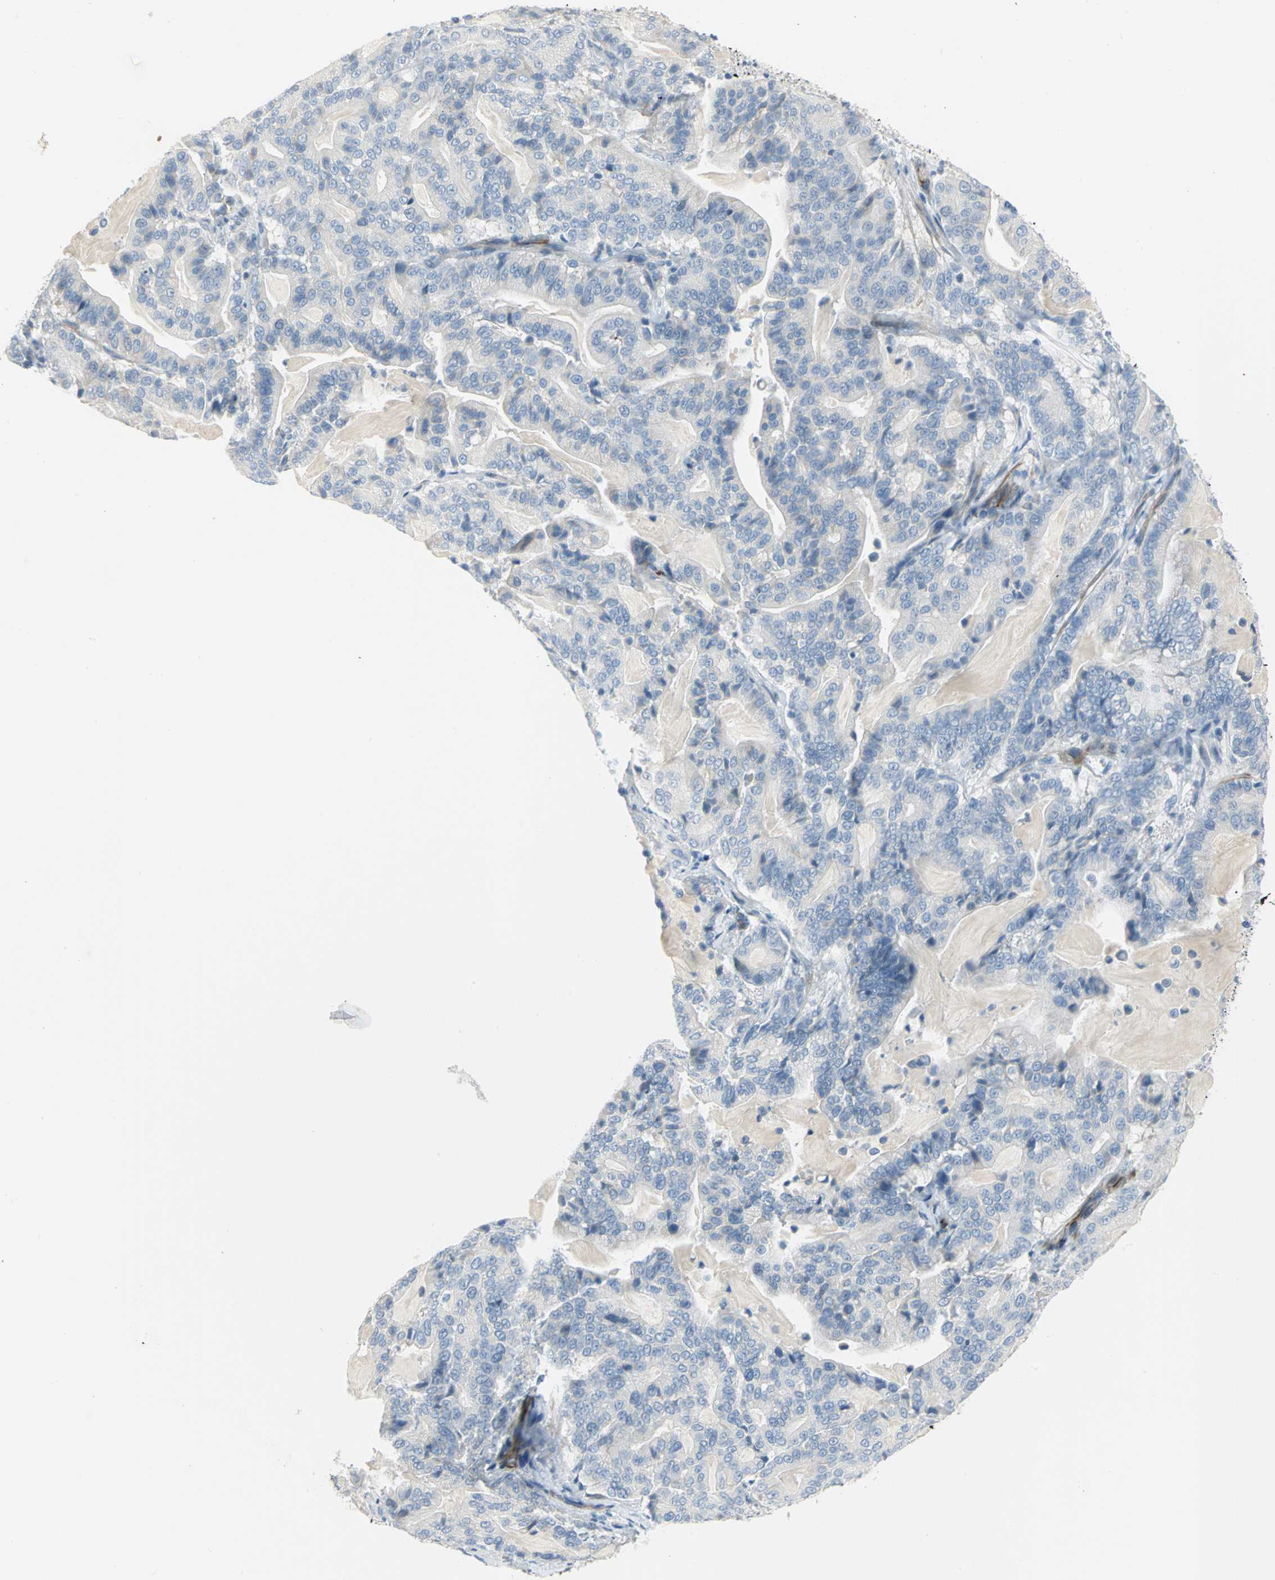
{"staining": {"intensity": "negative", "quantity": "none", "location": "none"}, "tissue": "pancreatic cancer", "cell_type": "Tumor cells", "image_type": "cancer", "snomed": [{"axis": "morphology", "description": "Adenocarcinoma, NOS"}, {"axis": "topography", "description": "Pancreas"}], "caption": "The image shows no staining of tumor cells in pancreatic cancer (adenocarcinoma).", "gene": "ALOX15", "patient": {"sex": "male", "age": 63}}